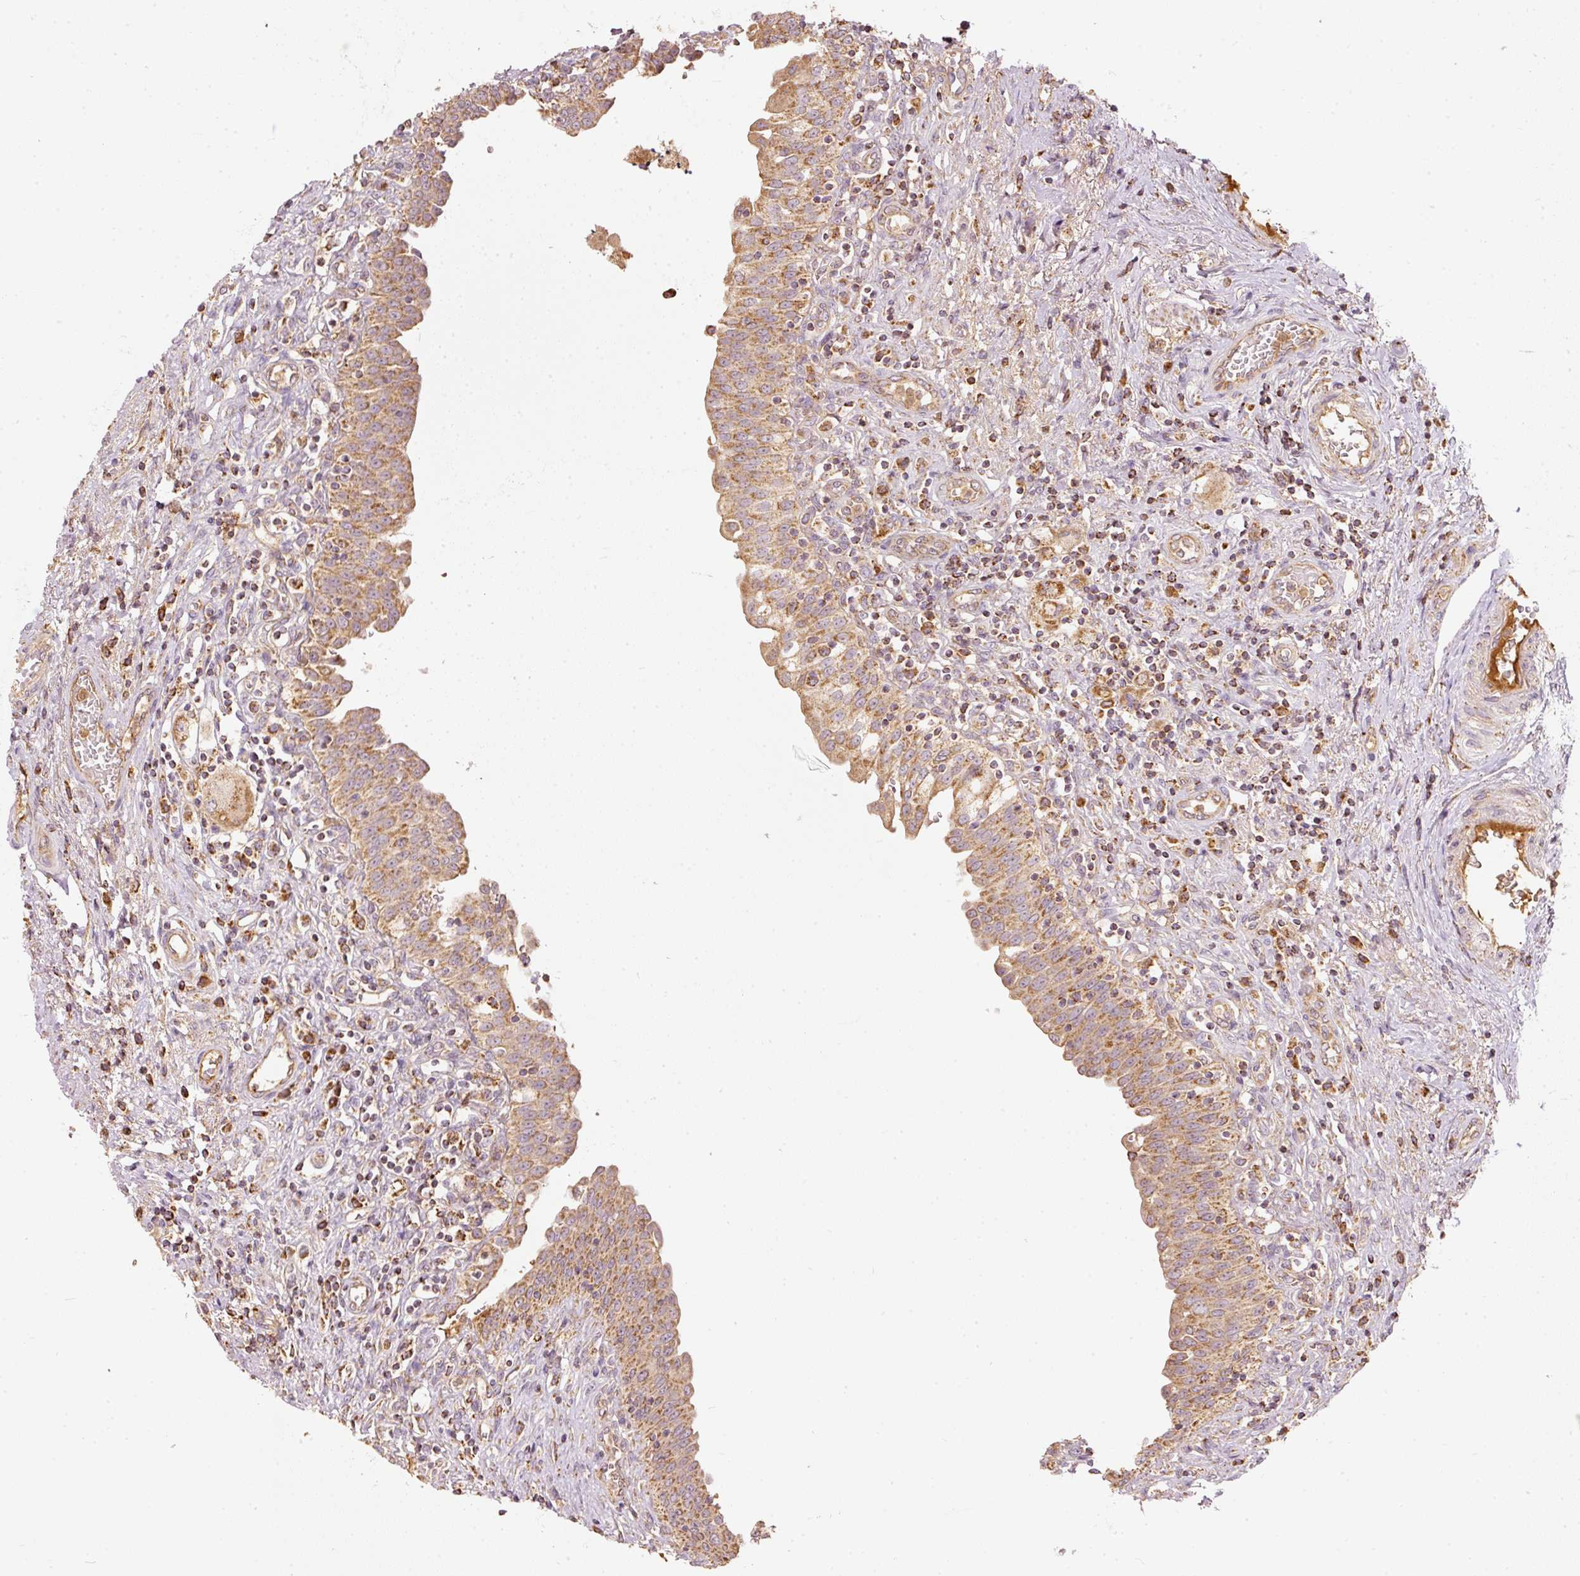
{"staining": {"intensity": "moderate", "quantity": ">75%", "location": "cytoplasmic/membranous"}, "tissue": "urinary bladder", "cell_type": "Urothelial cells", "image_type": "normal", "snomed": [{"axis": "morphology", "description": "Normal tissue, NOS"}, {"axis": "topography", "description": "Urinary bladder"}], "caption": "IHC photomicrograph of benign urinary bladder: human urinary bladder stained using immunohistochemistry (IHC) demonstrates medium levels of moderate protein expression localized specifically in the cytoplasmic/membranous of urothelial cells, appearing as a cytoplasmic/membranous brown color.", "gene": "PSENEN", "patient": {"sex": "male", "age": 71}}